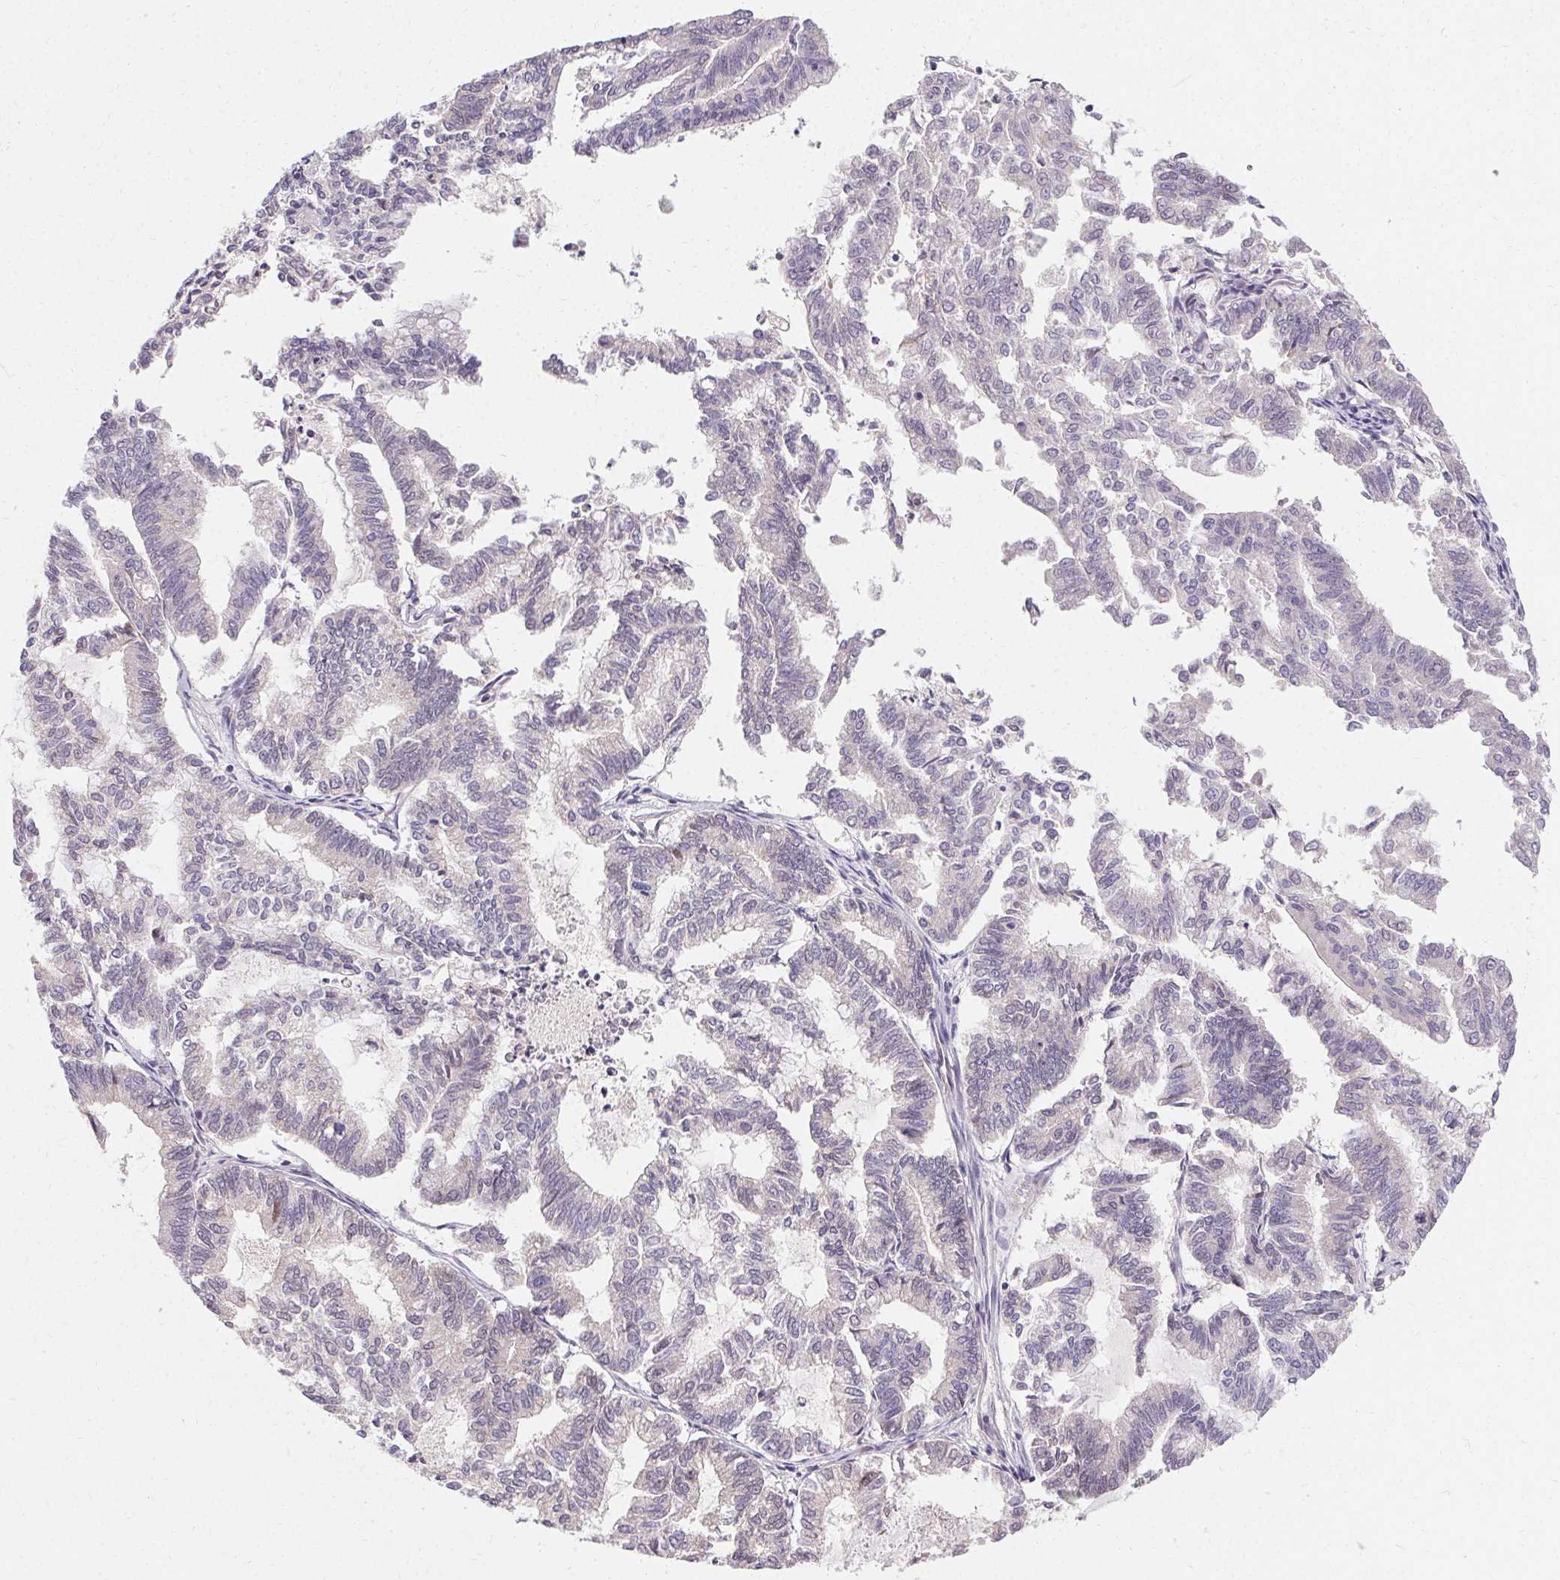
{"staining": {"intensity": "negative", "quantity": "none", "location": "none"}, "tissue": "endometrial cancer", "cell_type": "Tumor cells", "image_type": "cancer", "snomed": [{"axis": "morphology", "description": "Adenocarcinoma, NOS"}, {"axis": "topography", "description": "Endometrium"}], "caption": "High magnification brightfield microscopy of endometrial adenocarcinoma stained with DAB (3,3'-diaminobenzidine) (brown) and counterstained with hematoxylin (blue): tumor cells show no significant expression.", "gene": "TRIP13", "patient": {"sex": "female", "age": 79}}